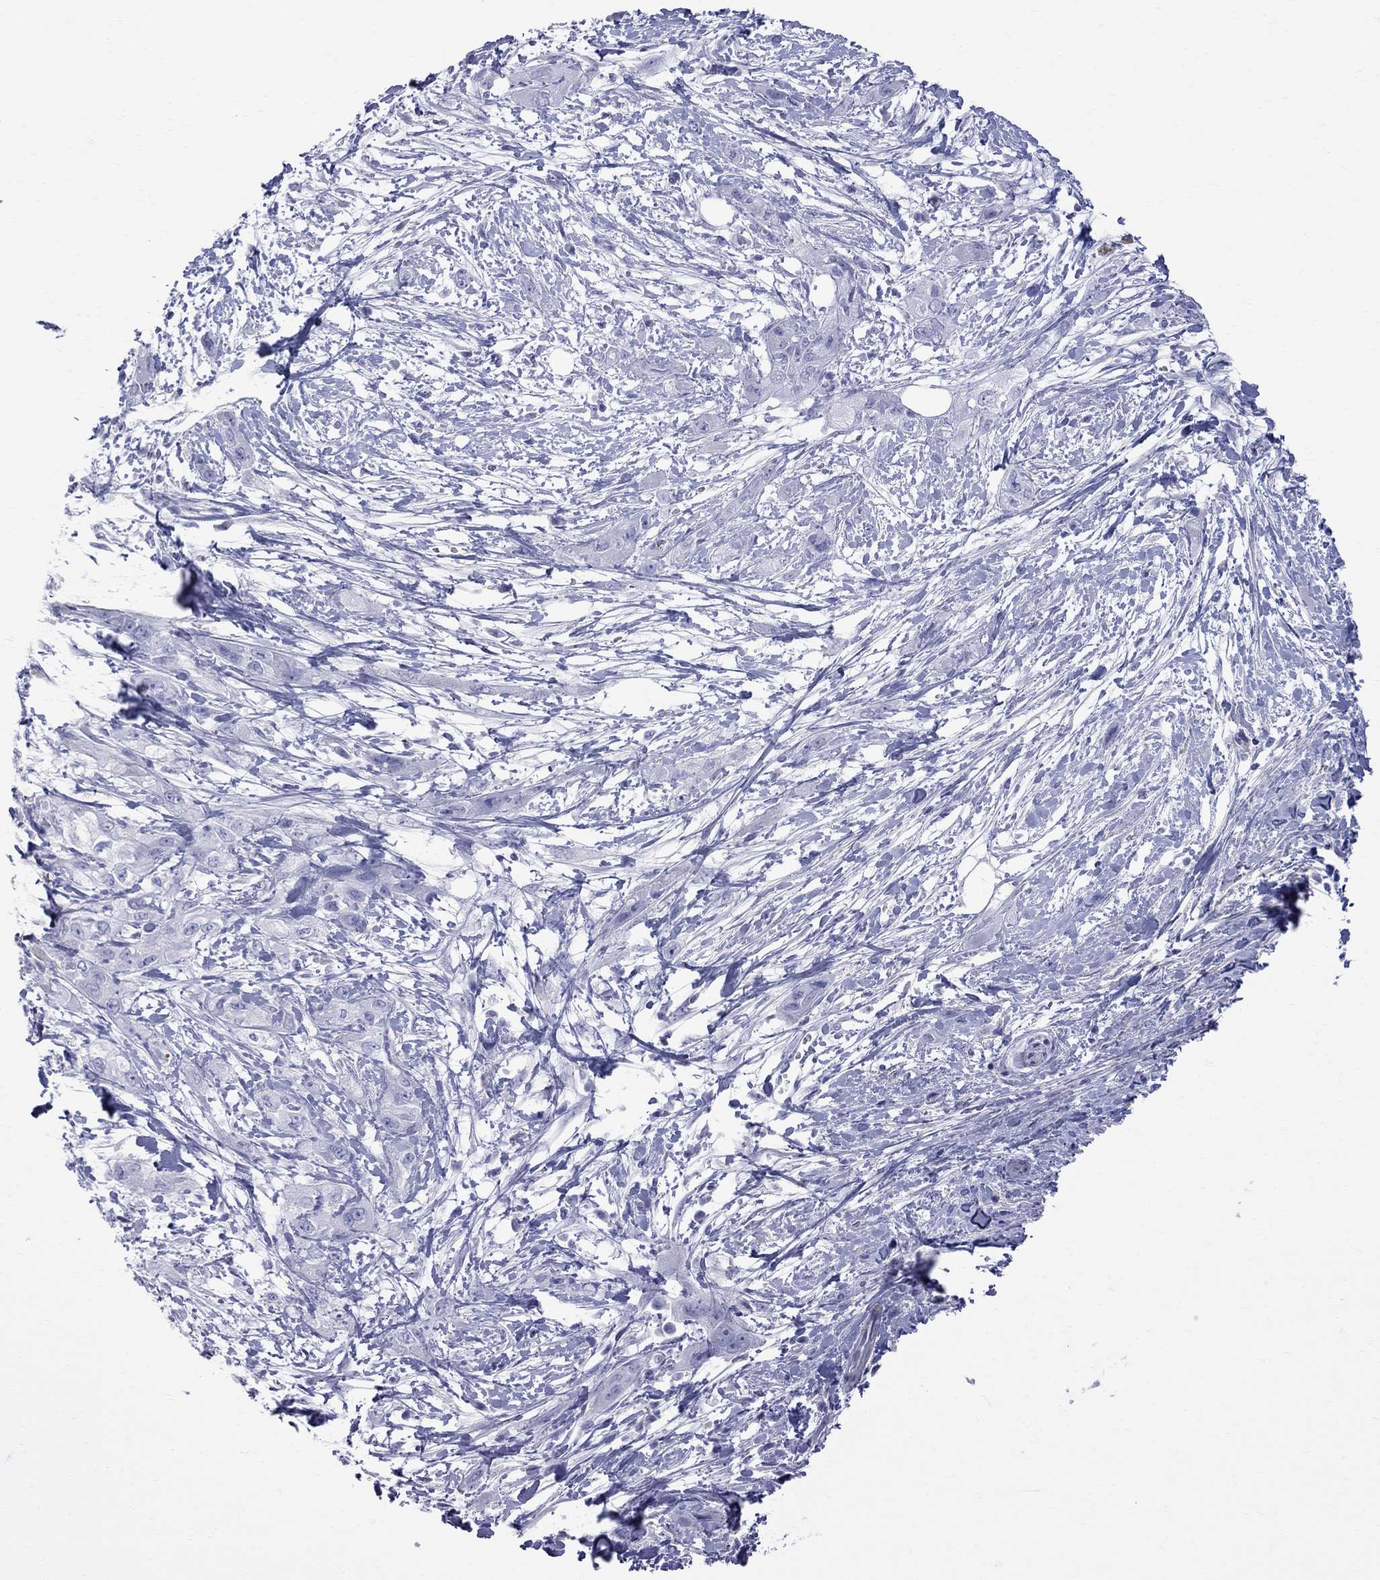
{"staining": {"intensity": "negative", "quantity": "none", "location": "none"}, "tissue": "pancreatic cancer", "cell_type": "Tumor cells", "image_type": "cancer", "snomed": [{"axis": "morphology", "description": "Adenocarcinoma, NOS"}, {"axis": "topography", "description": "Pancreas"}], "caption": "A micrograph of human pancreatic cancer (adenocarcinoma) is negative for staining in tumor cells.", "gene": "S100A3", "patient": {"sex": "male", "age": 72}}